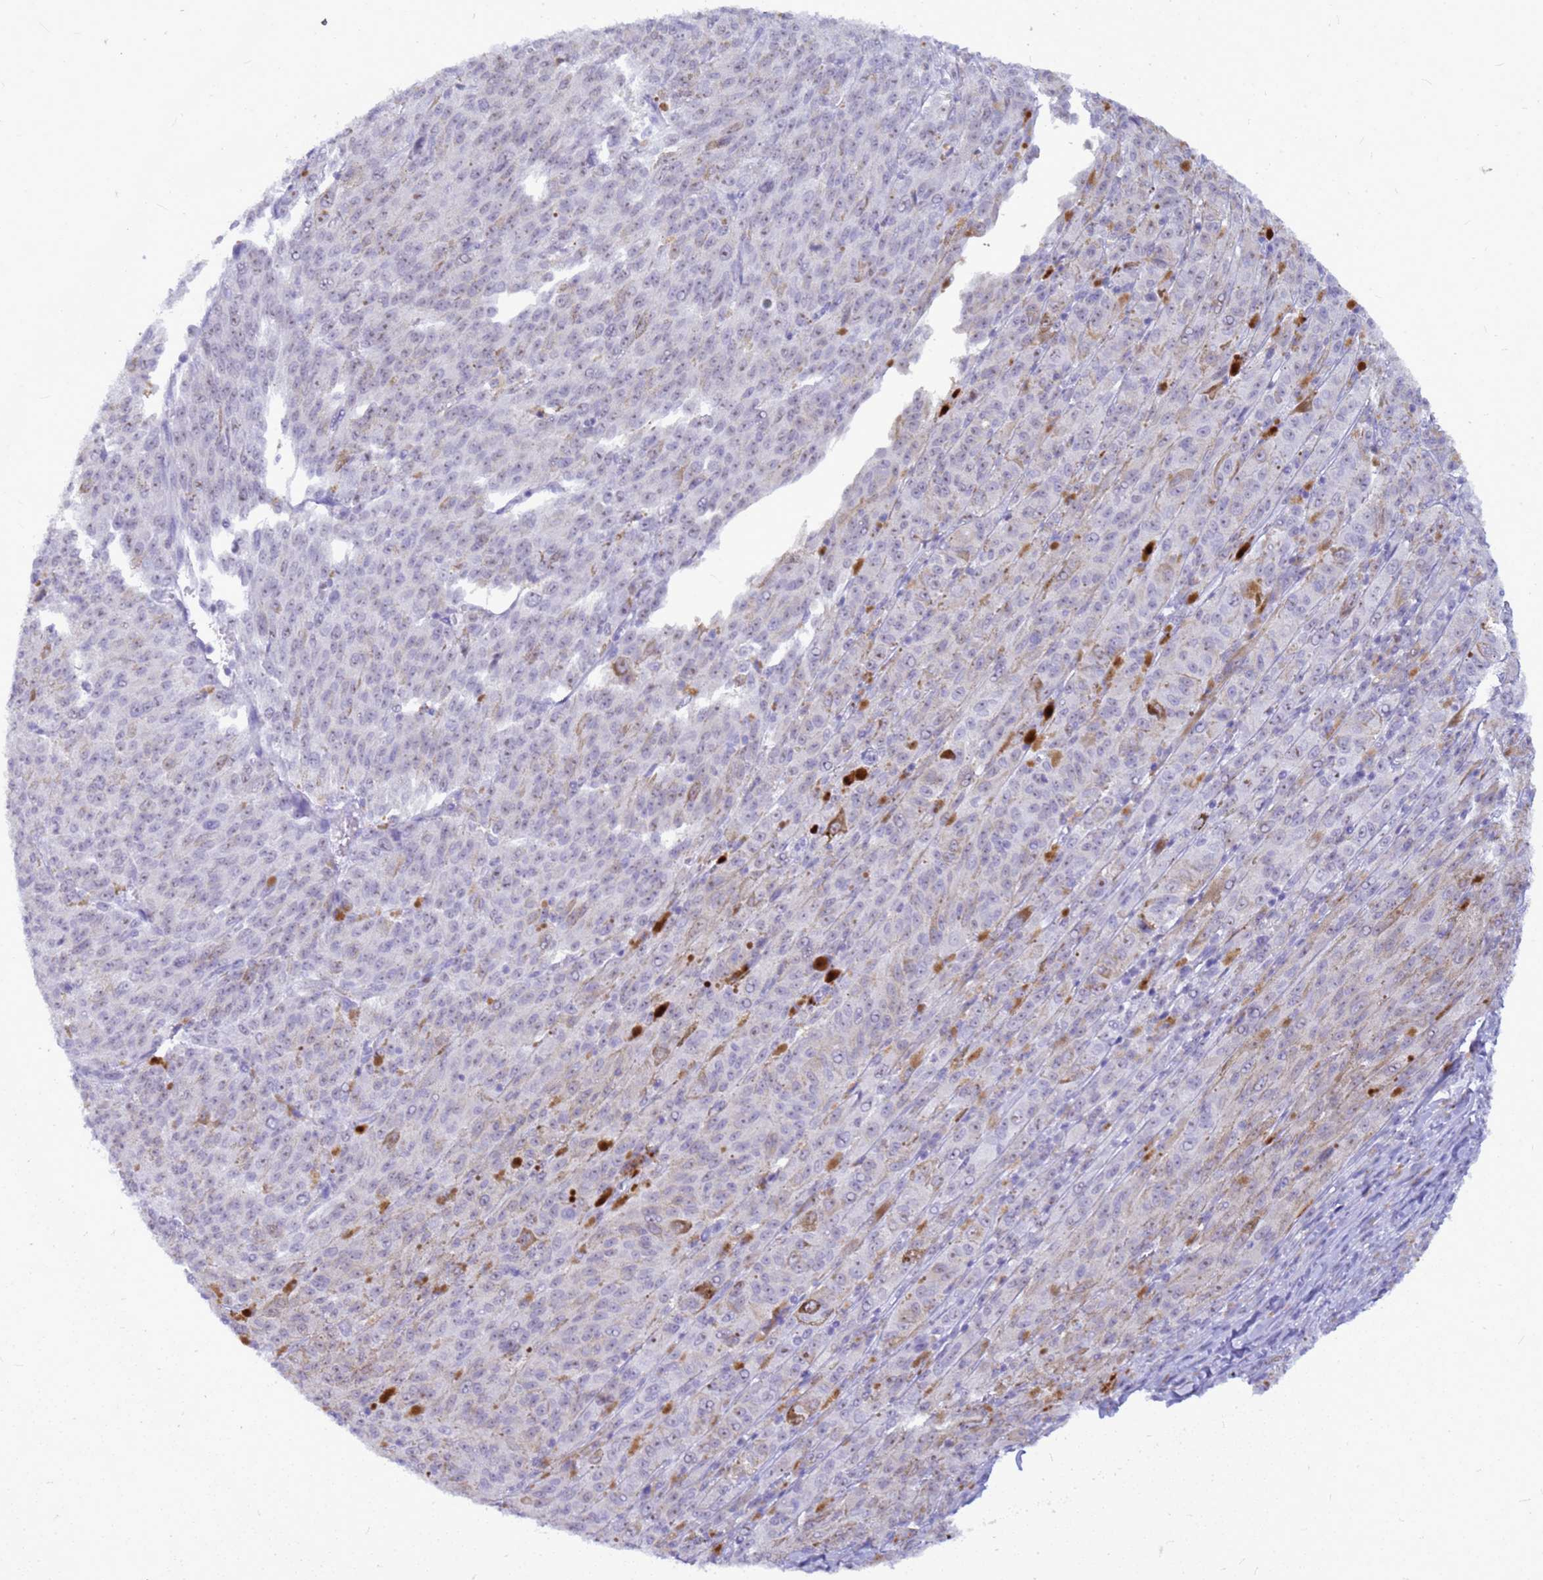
{"staining": {"intensity": "negative", "quantity": "none", "location": "none"}, "tissue": "melanoma", "cell_type": "Tumor cells", "image_type": "cancer", "snomed": [{"axis": "morphology", "description": "Malignant melanoma, NOS"}, {"axis": "topography", "description": "Skin"}], "caption": "Tumor cells are negative for brown protein staining in melanoma. (DAB immunohistochemistry, high magnification).", "gene": "DMRTC2", "patient": {"sex": "female", "age": 52}}